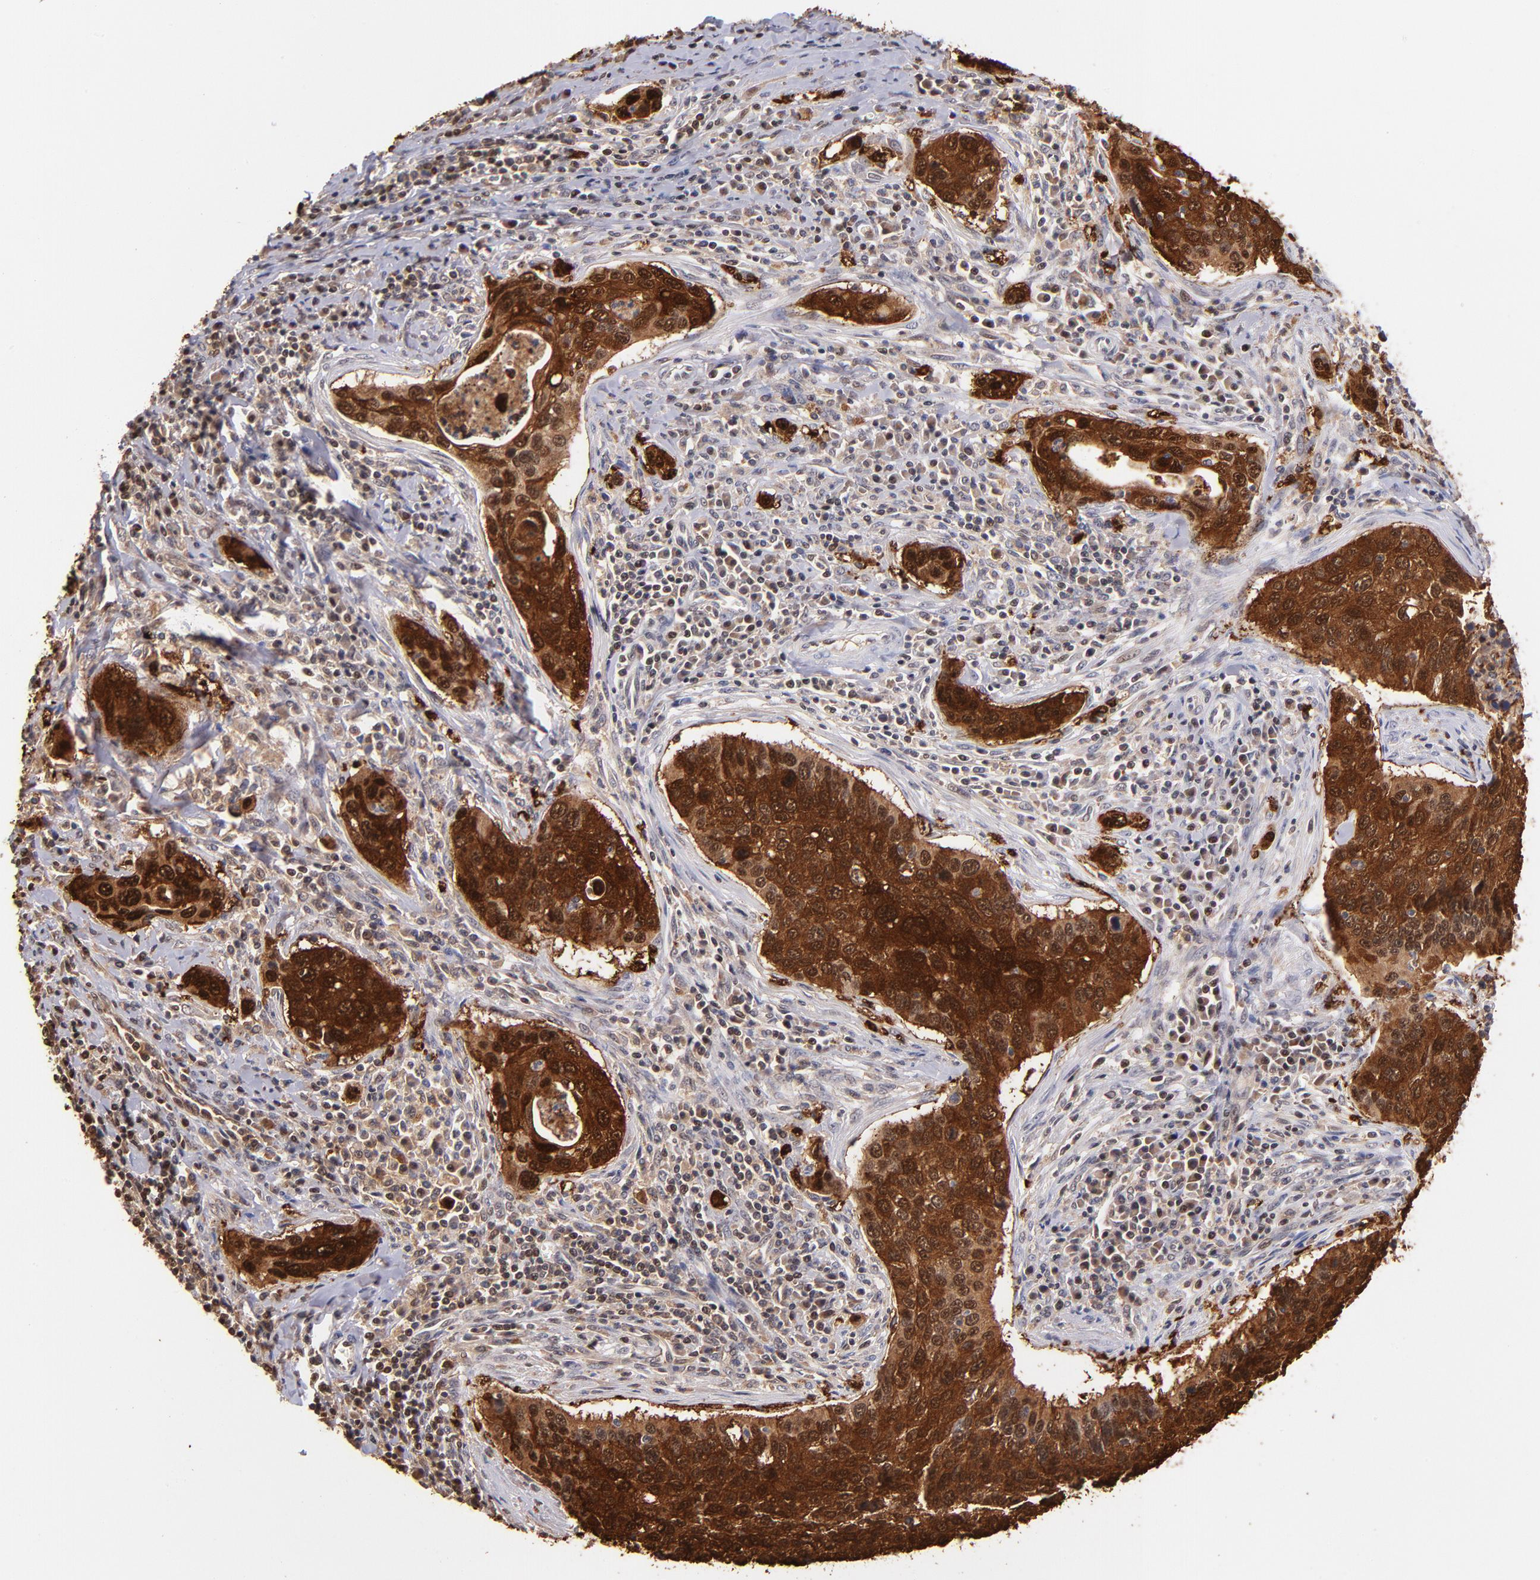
{"staining": {"intensity": "strong", "quantity": ">75%", "location": "cytoplasmic/membranous"}, "tissue": "cervical cancer", "cell_type": "Tumor cells", "image_type": "cancer", "snomed": [{"axis": "morphology", "description": "Squamous cell carcinoma, NOS"}, {"axis": "topography", "description": "Cervix"}], "caption": "This photomicrograph displays cervical cancer (squamous cell carcinoma) stained with immunohistochemistry to label a protein in brown. The cytoplasmic/membranous of tumor cells show strong positivity for the protein. Nuclei are counter-stained blue.", "gene": "YWHAB", "patient": {"sex": "female", "age": 53}}